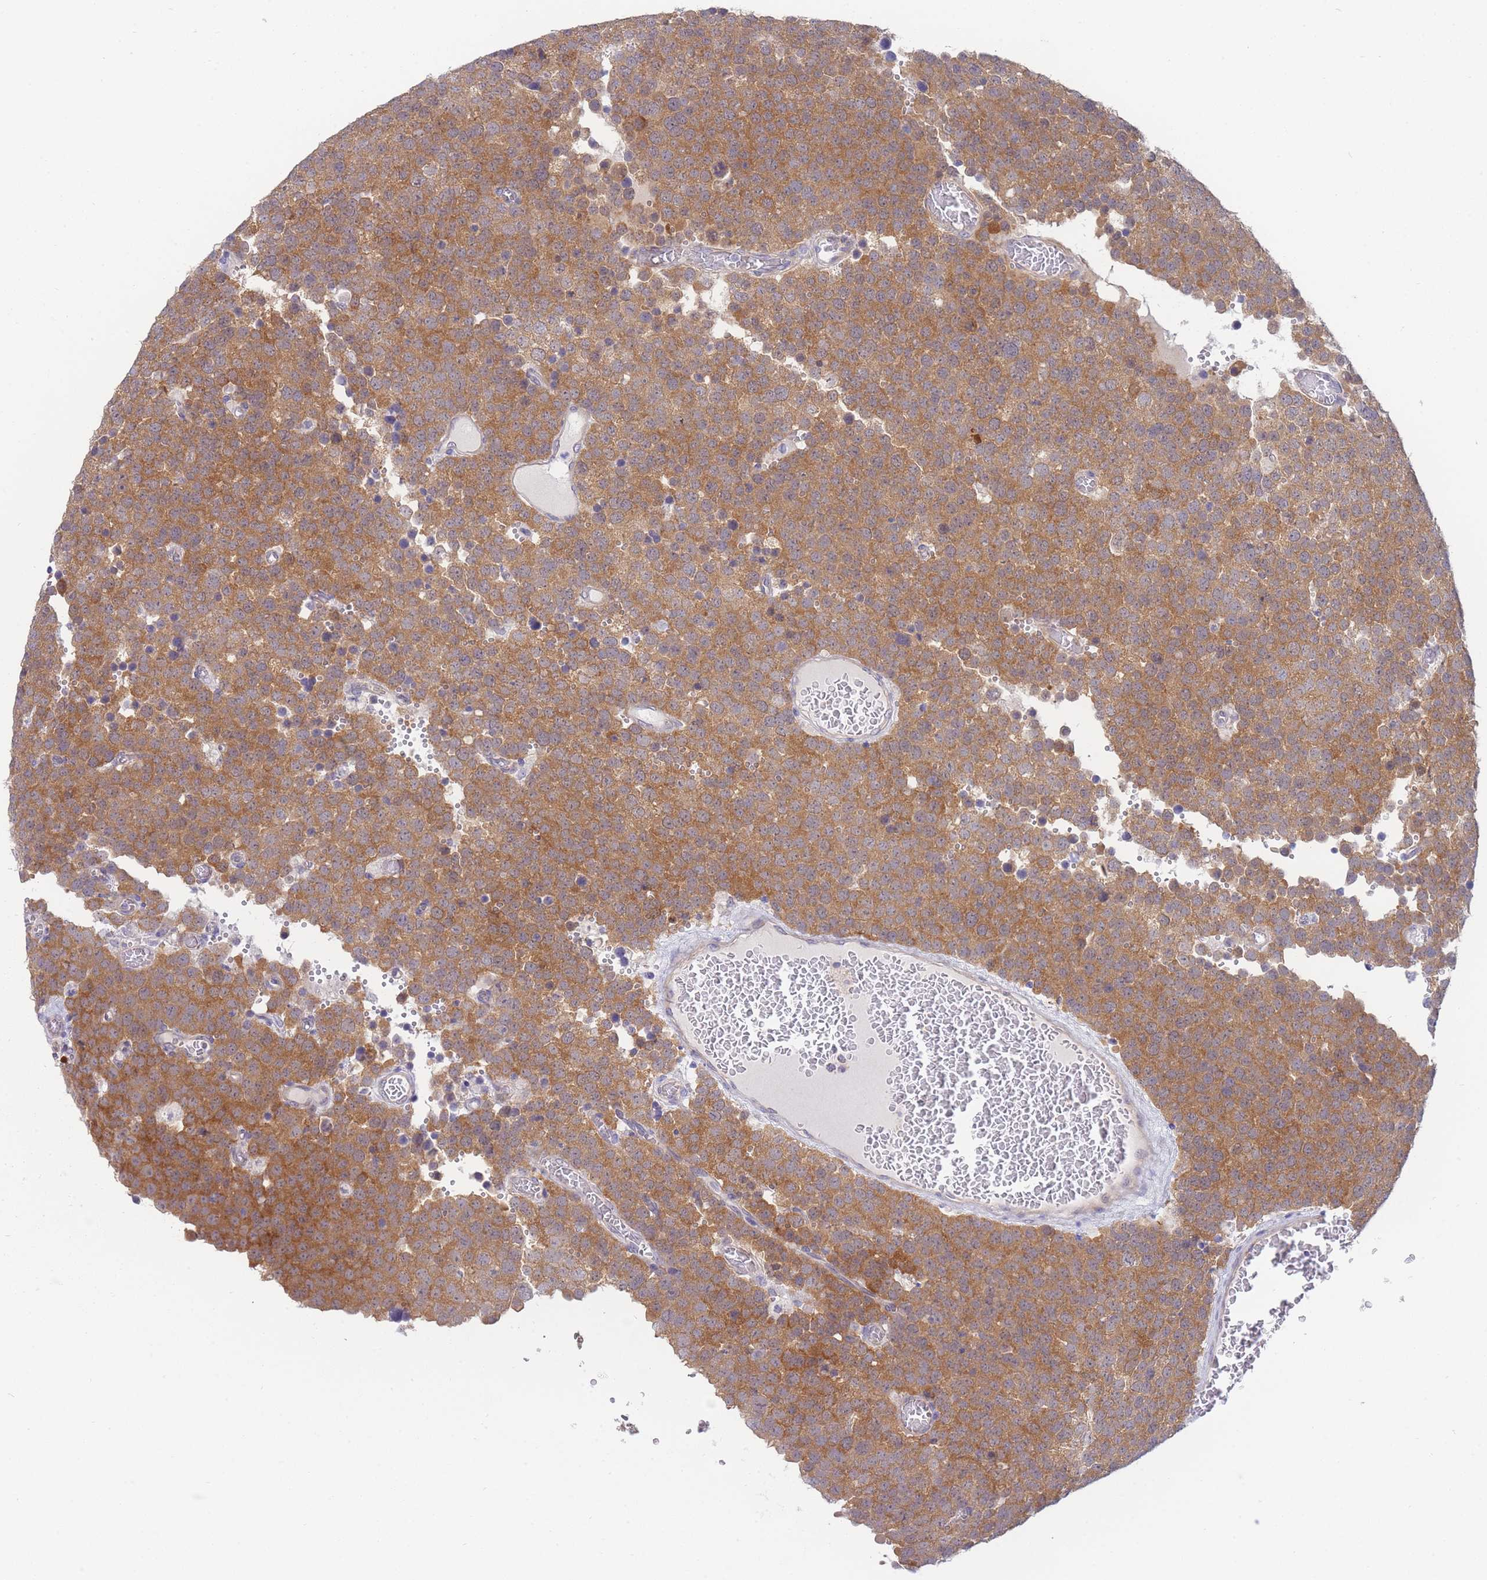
{"staining": {"intensity": "moderate", "quantity": ">75%", "location": "cytoplasmic/membranous"}, "tissue": "testis cancer", "cell_type": "Tumor cells", "image_type": "cancer", "snomed": [{"axis": "morphology", "description": "Normal tissue, NOS"}, {"axis": "morphology", "description": "Seminoma, NOS"}, {"axis": "topography", "description": "Testis"}], "caption": "Testis cancer (seminoma) tissue displays moderate cytoplasmic/membranous staining in approximately >75% of tumor cells", "gene": "SUGT1", "patient": {"sex": "male", "age": 71}}